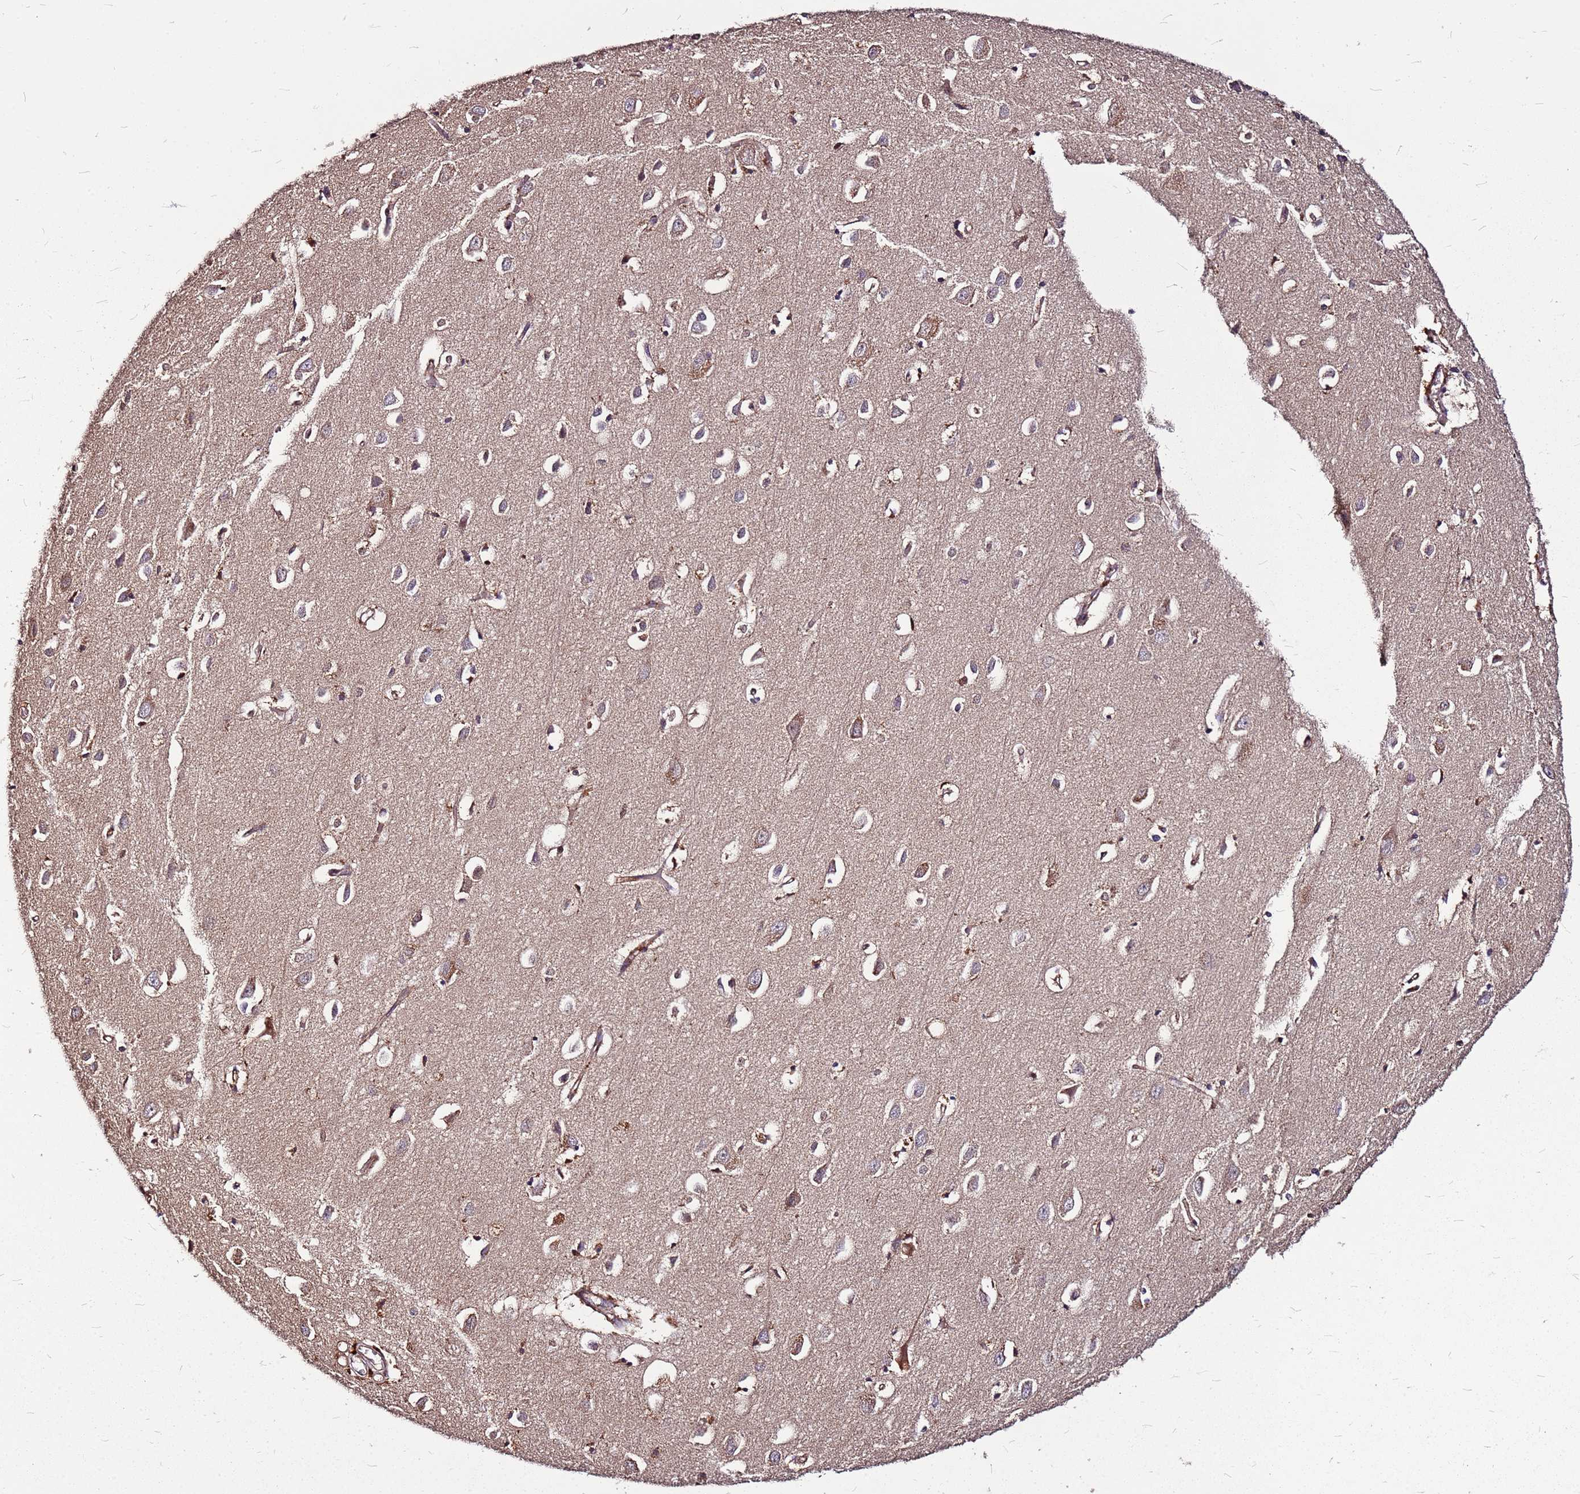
{"staining": {"intensity": "moderate", "quantity": ">75%", "location": "cytoplasmic/membranous"}, "tissue": "cerebral cortex", "cell_type": "Endothelial cells", "image_type": "normal", "snomed": [{"axis": "morphology", "description": "Normal tissue, NOS"}, {"axis": "topography", "description": "Cerebral cortex"}], "caption": "Immunohistochemistry (IHC) (DAB) staining of benign cerebral cortex exhibits moderate cytoplasmic/membranous protein expression in approximately >75% of endothelial cells.", "gene": "LYPLAL1", "patient": {"sex": "female", "age": 64}}